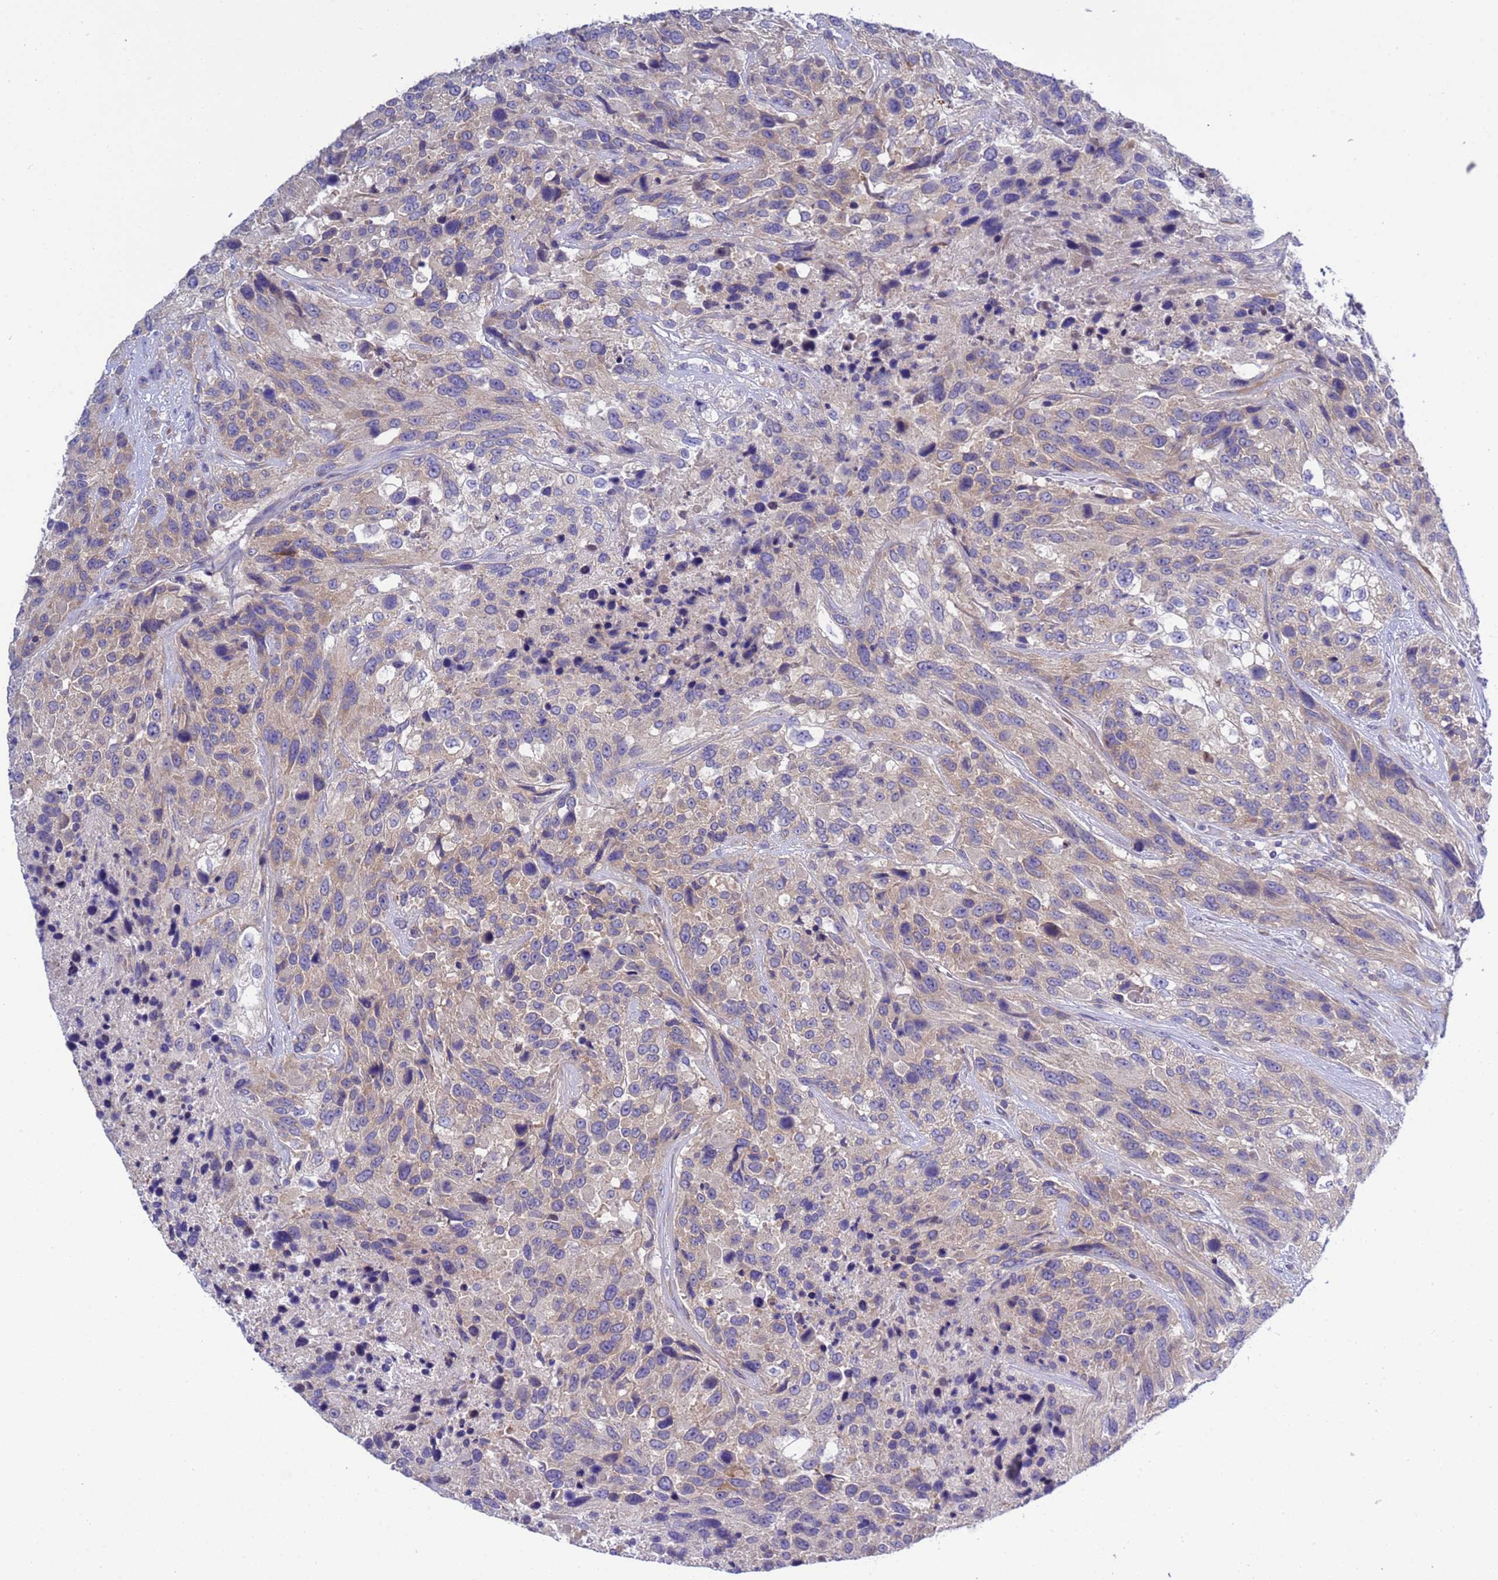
{"staining": {"intensity": "weak", "quantity": "25%-75%", "location": "cytoplasmic/membranous"}, "tissue": "urothelial cancer", "cell_type": "Tumor cells", "image_type": "cancer", "snomed": [{"axis": "morphology", "description": "Urothelial carcinoma, High grade"}, {"axis": "topography", "description": "Urinary bladder"}], "caption": "Immunohistochemical staining of urothelial cancer demonstrates weak cytoplasmic/membranous protein positivity in about 25%-75% of tumor cells.", "gene": "RC3H2", "patient": {"sex": "female", "age": 70}}